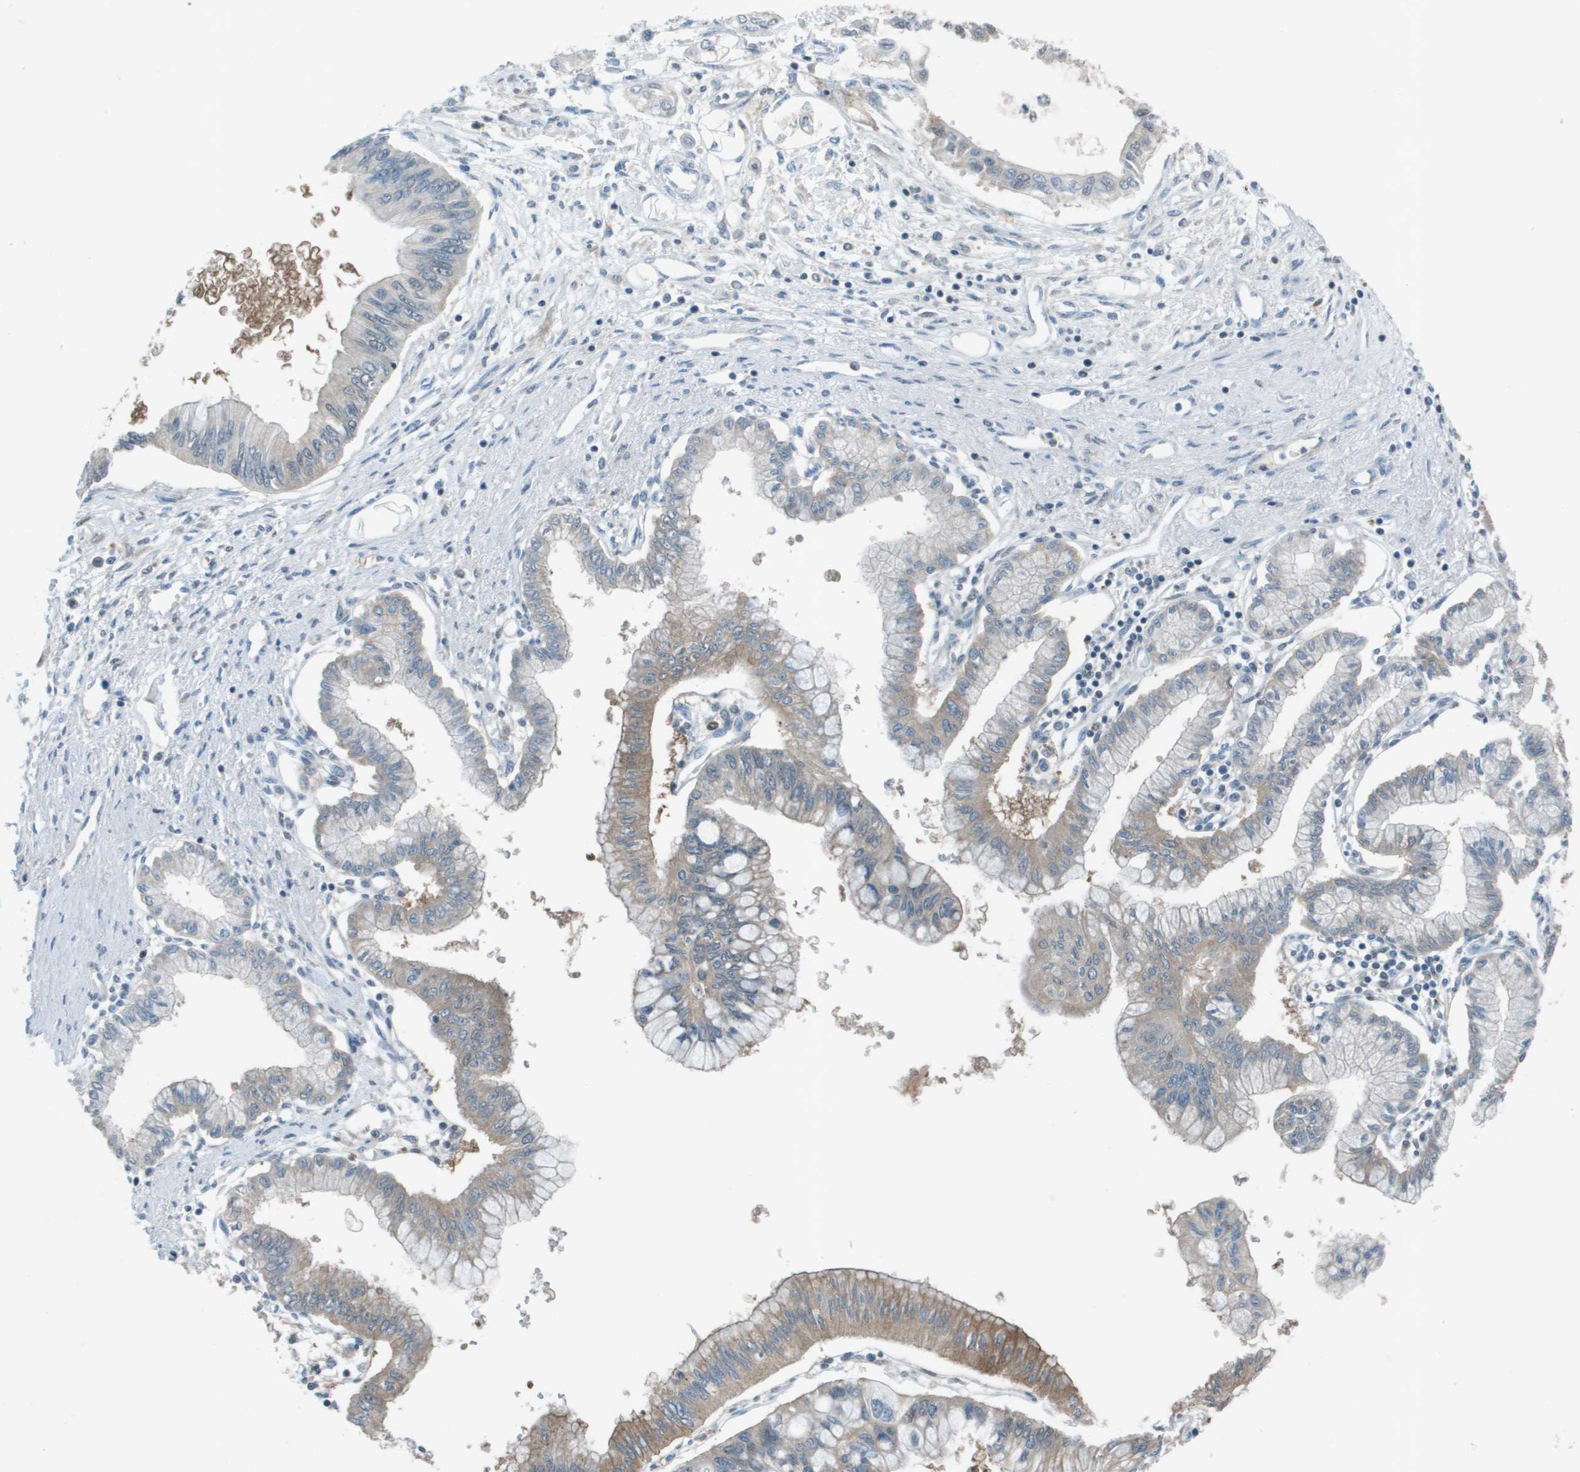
{"staining": {"intensity": "moderate", "quantity": "<25%", "location": "cytoplasmic/membranous"}, "tissue": "pancreatic cancer", "cell_type": "Tumor cells", "image_type": "cancer", "snomed": [{"axis": "morphology", "description": "Adenocarcinoma, NOS"}, {"axis": "topography", "description": "Pancreas"}], "caption": "Protein staining of adenocarcinoma (pancreatic) tissue demonstrates moderate cytoplasmic/membranous positivity in about <25% of tumor cells.", "gene": "CAMK4", "patient": {"sex": "female", "age": 77}}